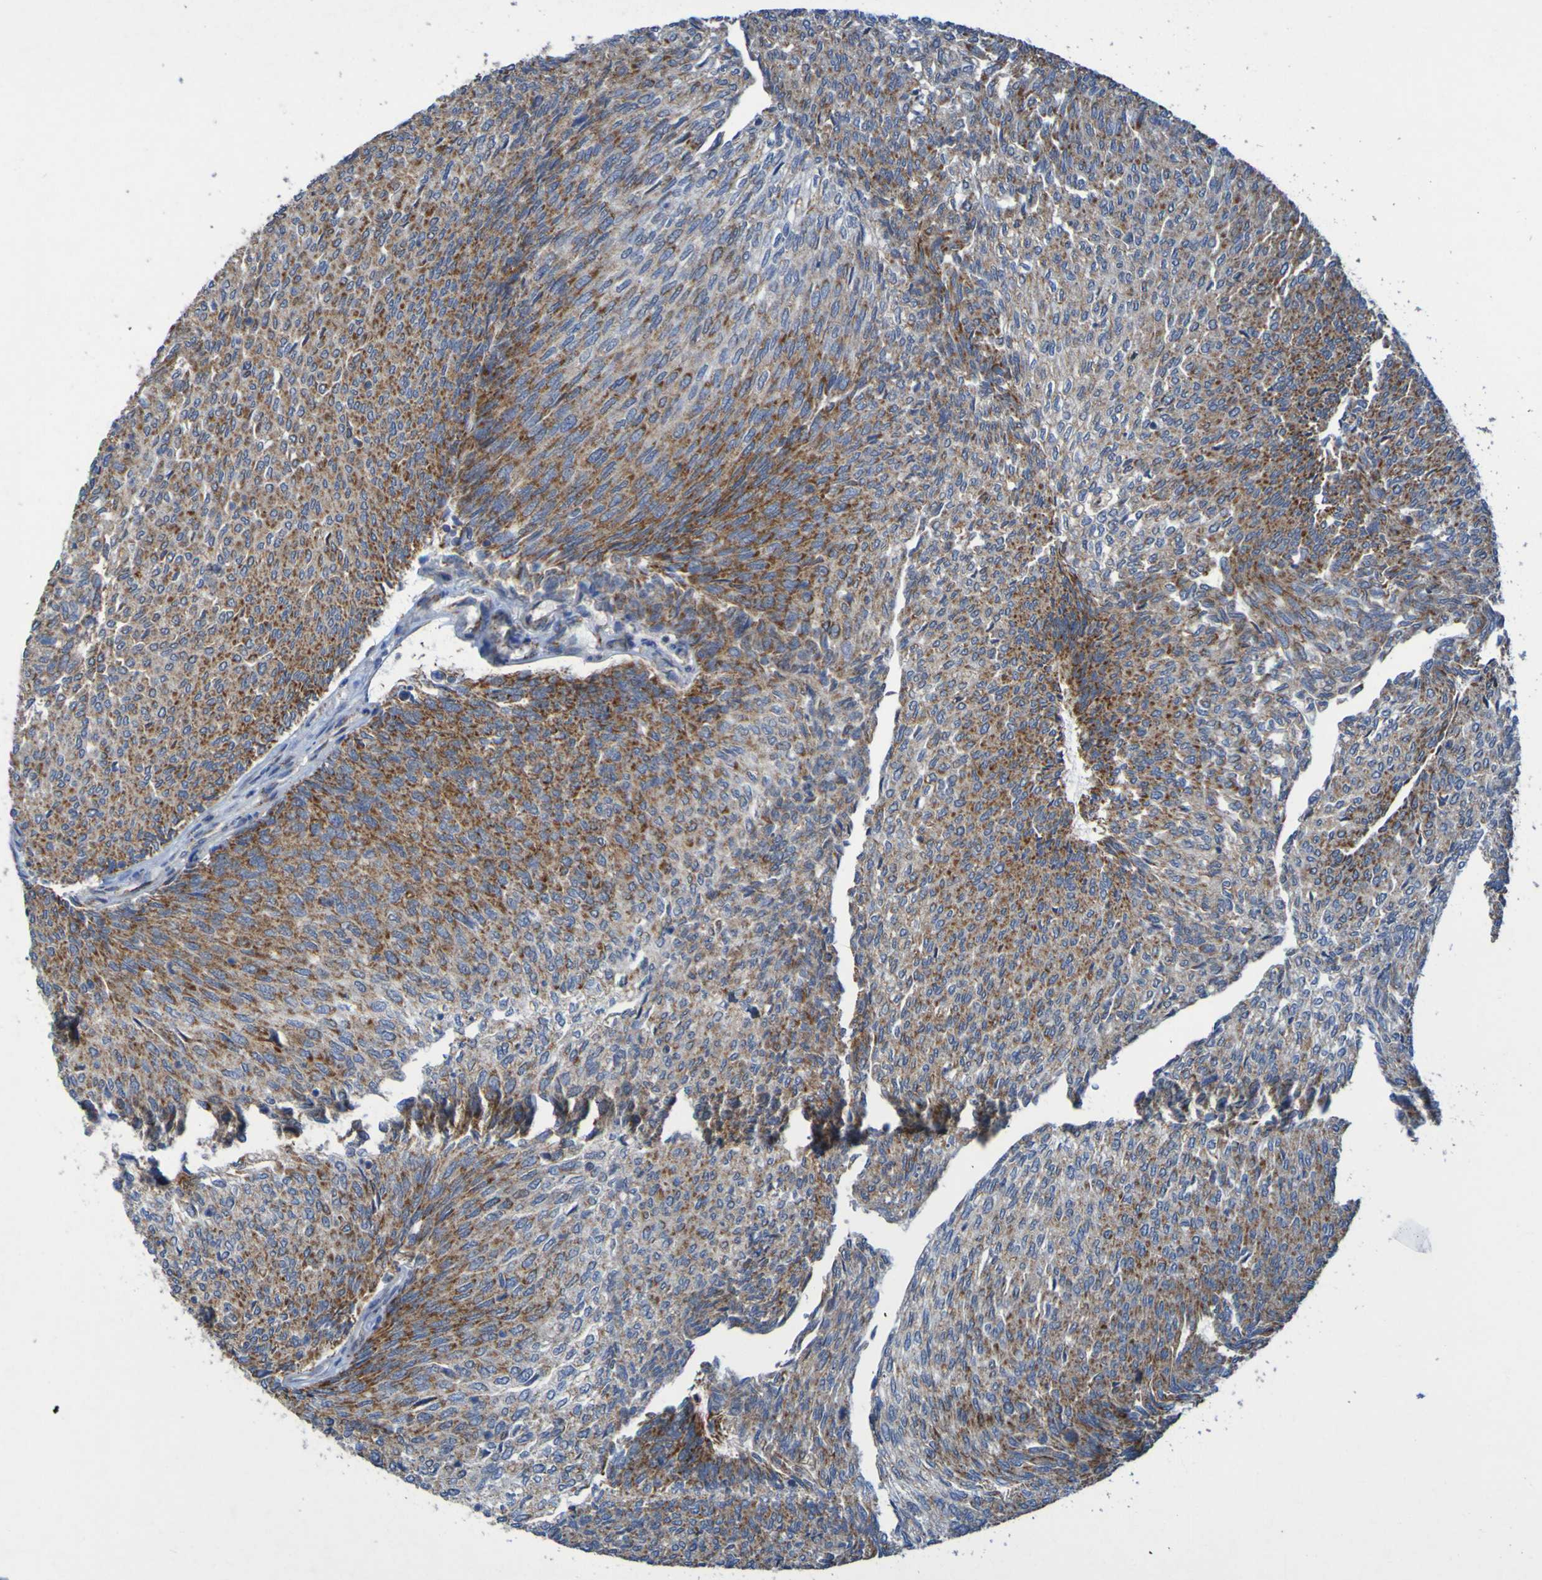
{"staining": {"intensity": "moderate", "quantity": ">75%", "location": "cytoplasmic/membranous"}, "tissue": "urothelial cancer", "cell_type": "Tumor cells", "image_type": "cancer", "snomed": [{"axis": "morphology", "description": "Urothelial carcinoma, Low grade"}, {"axis": "topography", "description": "Urinary bladder"}], "caption": "An image of low-grade urothelial carcinoma stained for a protein shows moderate cytoplasmic/membranous brown staining in tumor cells.", "gene": "CCDC51", "patient": {"sex": "female", "age": 79}}